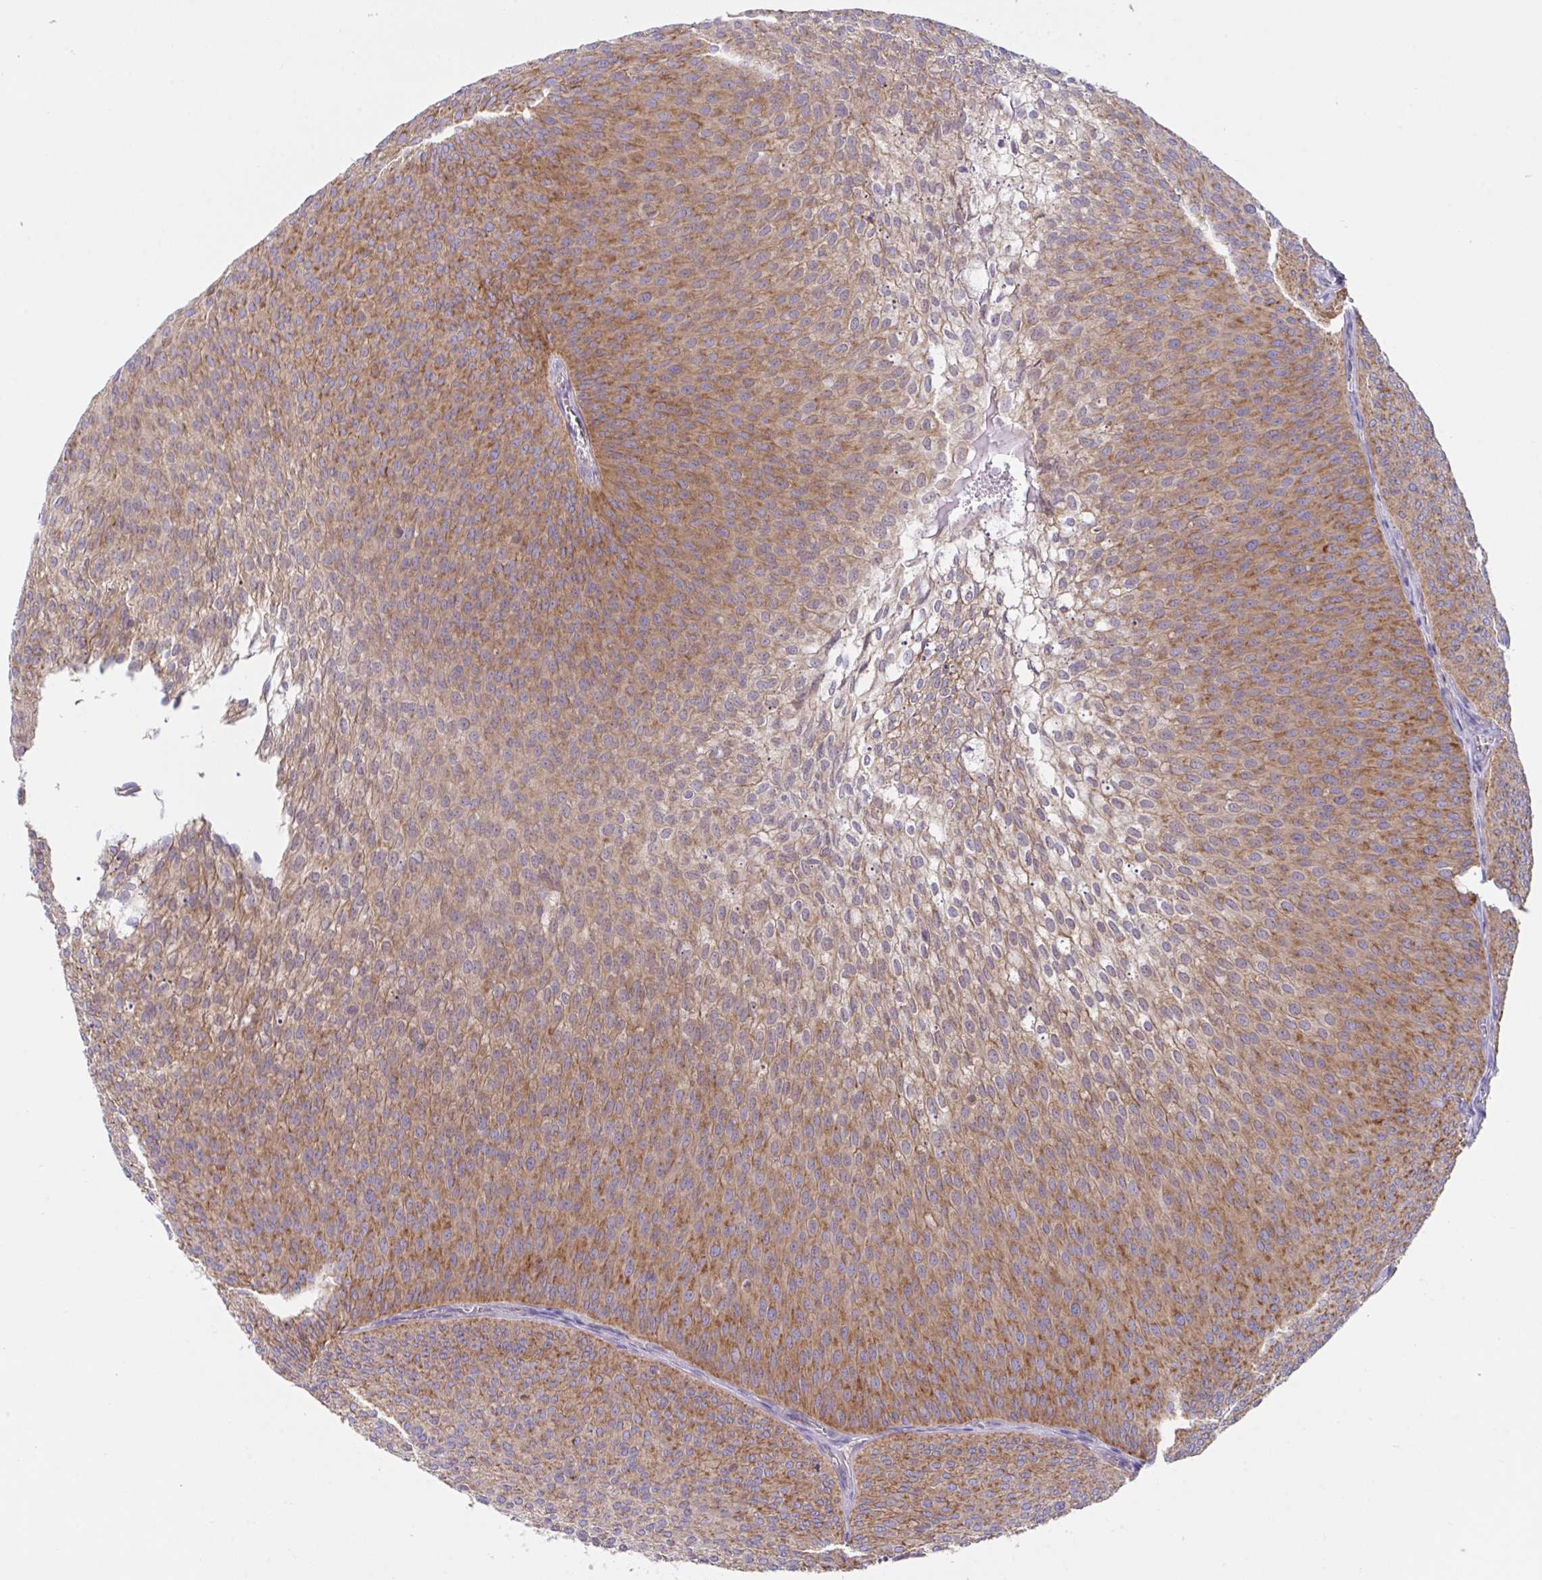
{"staining": {"intensity": "moderate", "quantity": ">75%", "location": "cytoplasmic/membranous"}, "tissue": "urothelial cancer", "cell_type": "Tumor cells", "image_type": "cancer", "snomed": [{"axis": "morphology", "description": "Urothelial carcinoma, Low grade"}, {"axis": "topography", "description": "Urinary bladder"}], "caption": "Immunohistochemistry histopathology image of neoplastic tissue: human urothelial cancer stained using immunohistochemistry (IHC) shows medium levels of moderate protein expression localized specifically in the cytoplasmic/membranous of tumor cells, appearing as a cytoplasmic/membranous brown color.", "gene": "TANK", "patient": {"sex": "male", "age": 91}}